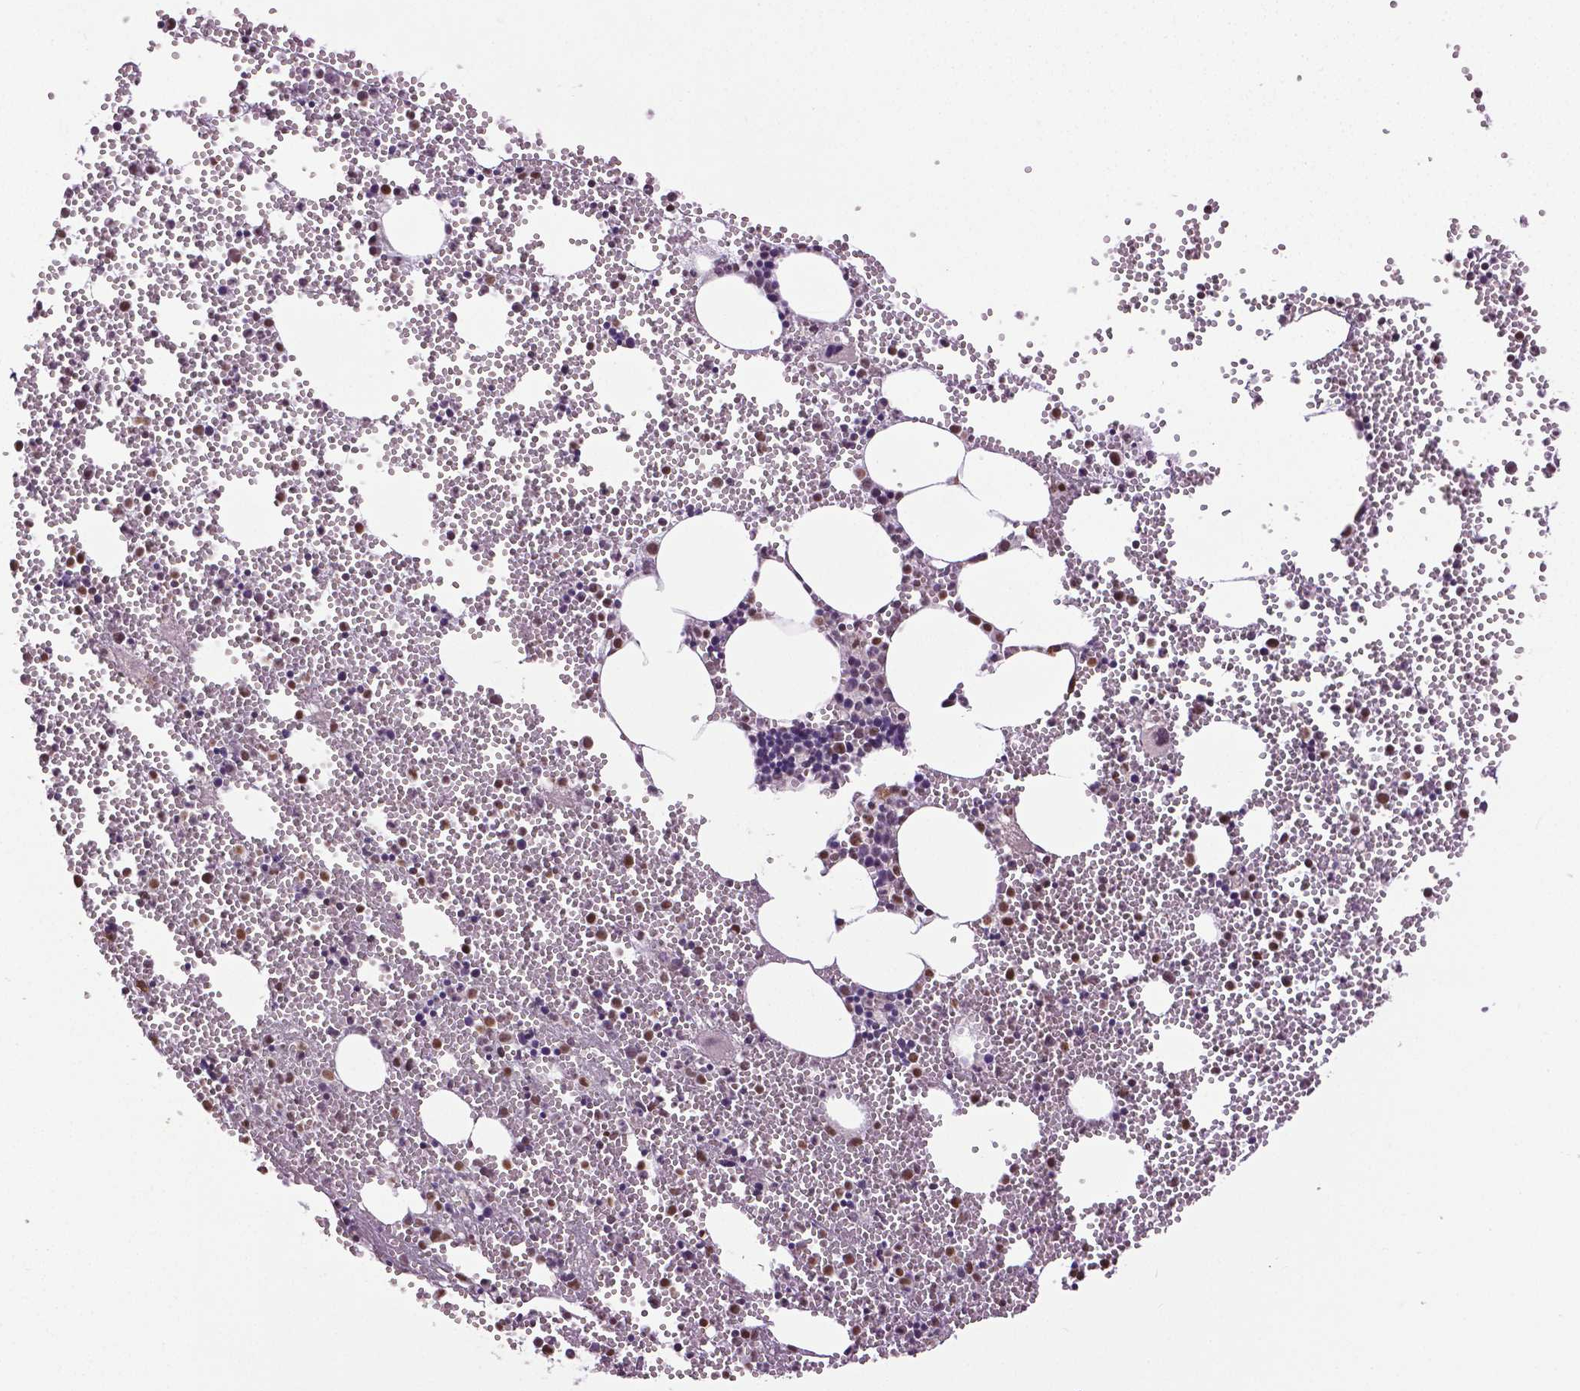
{"staining": {"intensity": "moderate", "quantity": "25%-75%", "location": "nuclear"}, "tissue": "bone marrow", "cell_type": "Hematopoietic cells", "image_type": "normal", "snomed": [{"axis": "morphology", "description": "Normal tissue, NOS"}, {"axis": "topography", "description": "Bone marrow"}], "caption": "IHC of unremarkable bone marrow displays medium levels of moderate nuclear staining in about 25%-75% of hematopoietic cells.", "gene": "DLX5", "patient": {"sex": "male", "age": 89}}